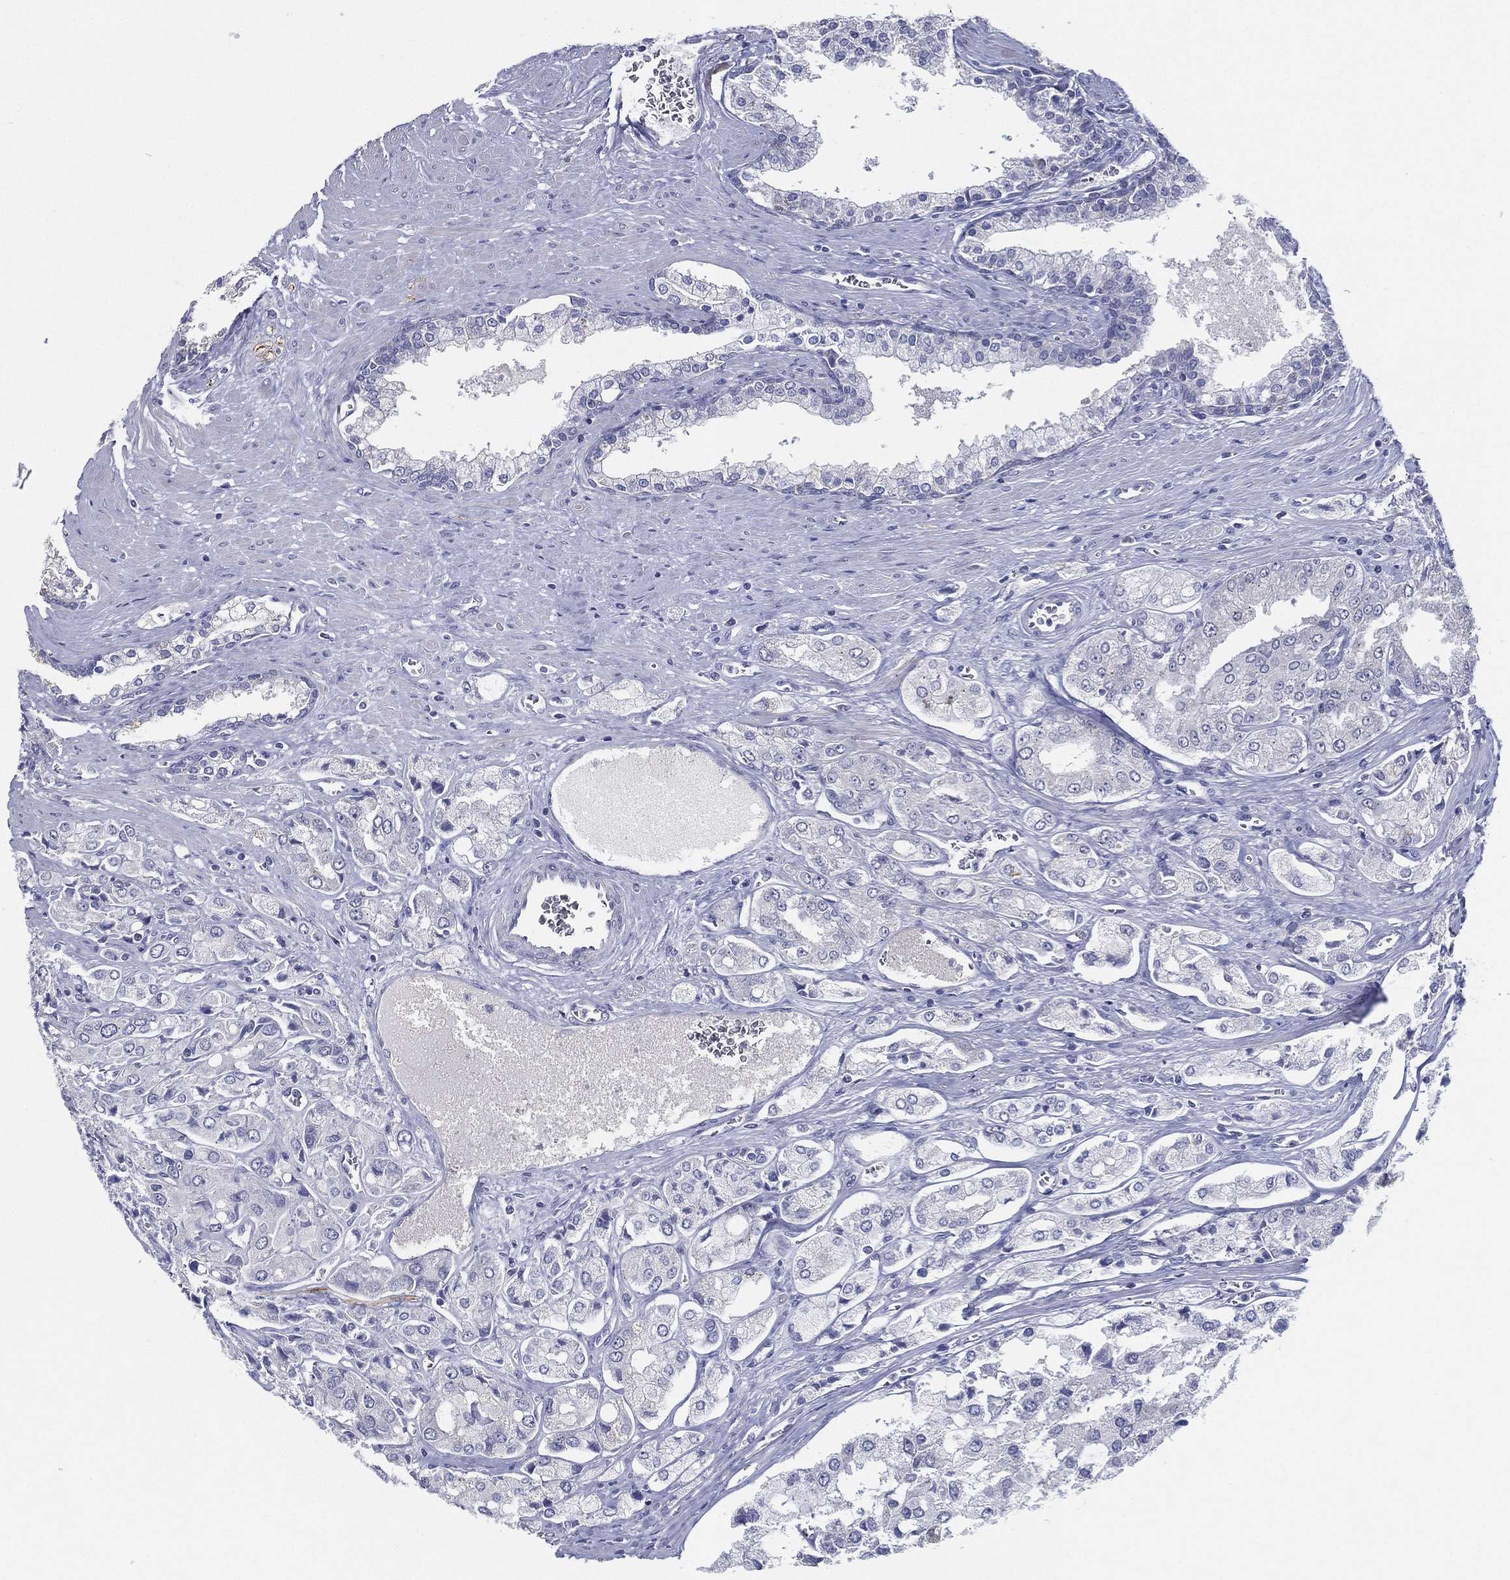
{"staining": {"intensity": "negative", "quantity": "none", "location": "none"}, "tissue": "prostate cancer", "cell_type": "Tumor cells", "image_type": "cancer", "snomed": [{"axis": "morphology", "description": "Adenocarcinoma, NOS"}, {"axis": "topography", "description": "Prostate and seminal vesicle, NOS"}, {"axis": "topography", "description": "Prostate"}], "caption": "Human prostate cancer (adenocarcinoma) stained for a protein using immunohistochemistry displays no staining in tumor cells.", "gene": "SLC13A4", "patient": {"sex": "male", "age": 67}}